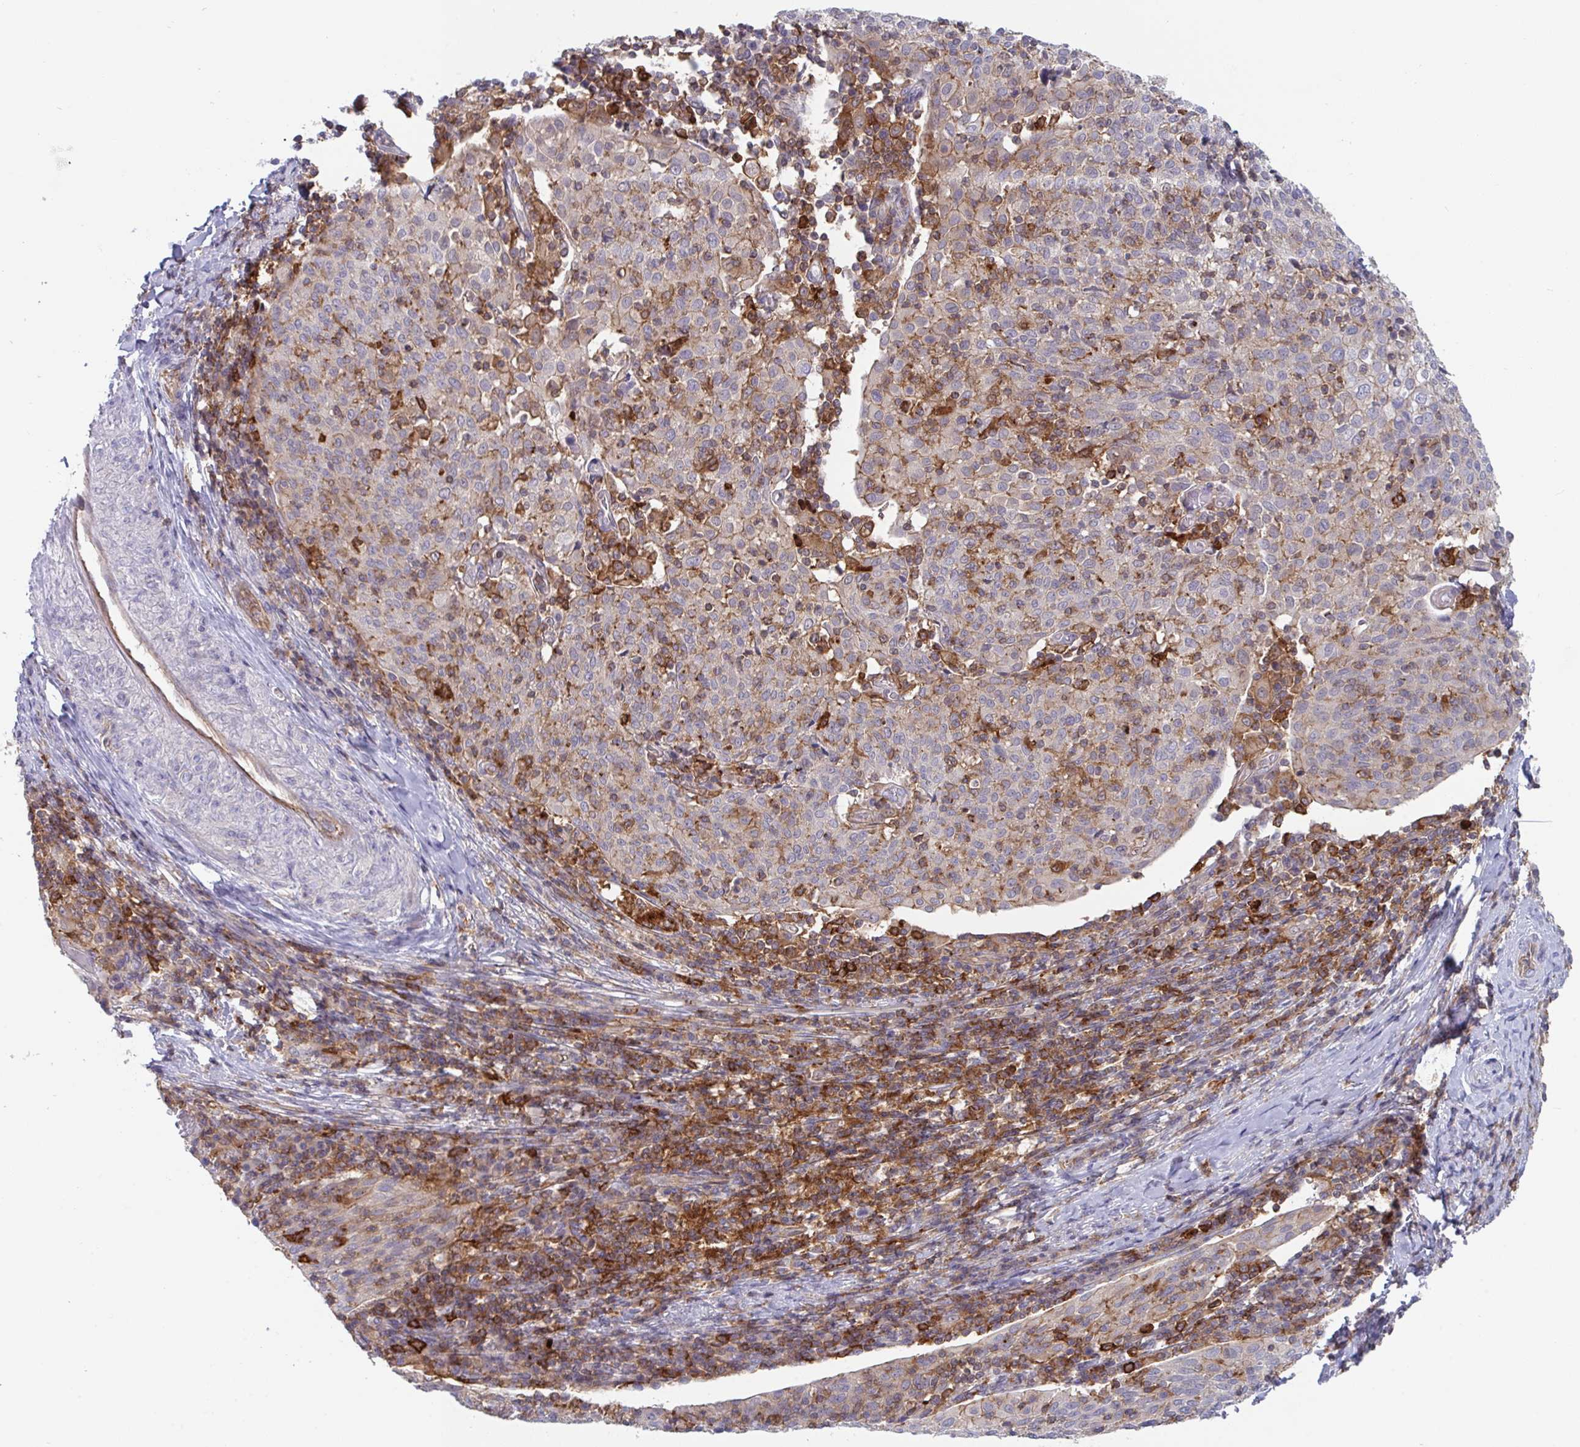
{"staining": {"intensity": "negative", "quantity": "none", "location": "none"}, "tissue": "cervical cancer", "cell_type": "Tumor cells", "image_type": "cancer", "snomed": [{"axis": "morphology", "description": "Squamous cell carcinoma, NOS"}, {"axis": "topography", "description": "Cervix"}], "caption": "This is an IHC image of human squamous cell carcinoma (cervical). There is no positivity in tumor cells.", "gene": "DISP2", "patient": {"sex": "female", "age": 52}}